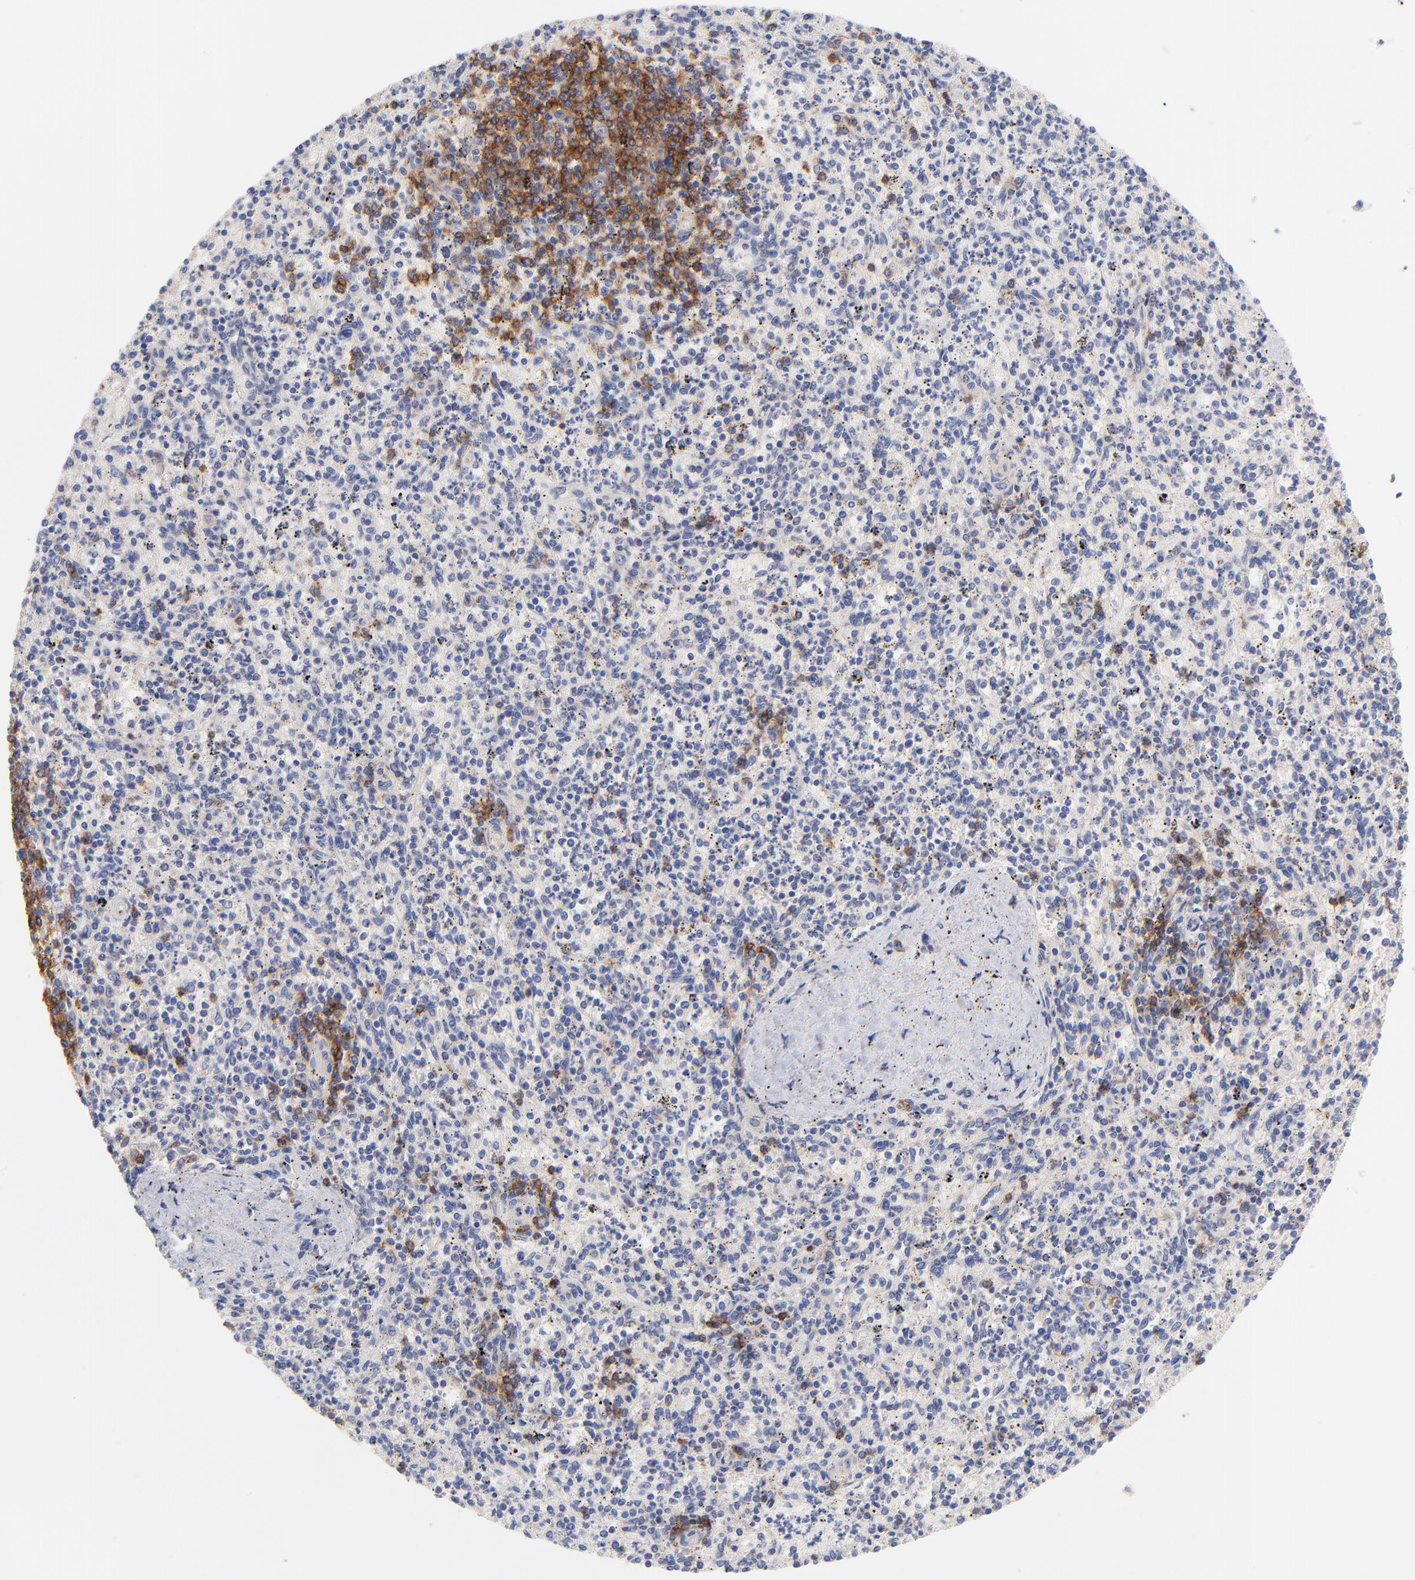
{"staining": {"intensity": "moderate", "quantity": "<25%", "location": "cytoplasmic/membranous"}, "tissue": "spleen", "cell_type": "Cells in red pulp", "image_type": "normal", "snomed": [{"axis": "morphology", "description": "Normal tissue, NOS"}, {"axis": "topography", "description": "Spleen"}], "caption": "A high-resolution image shows immunohistochemistry staining of benign spleen, which exhibits moderate cytoplasmic/membranous staining in about <25% of cells in red pulp.", "gene": "TNFRSF13C", "patient": {"sex": "male", "age": 72}}